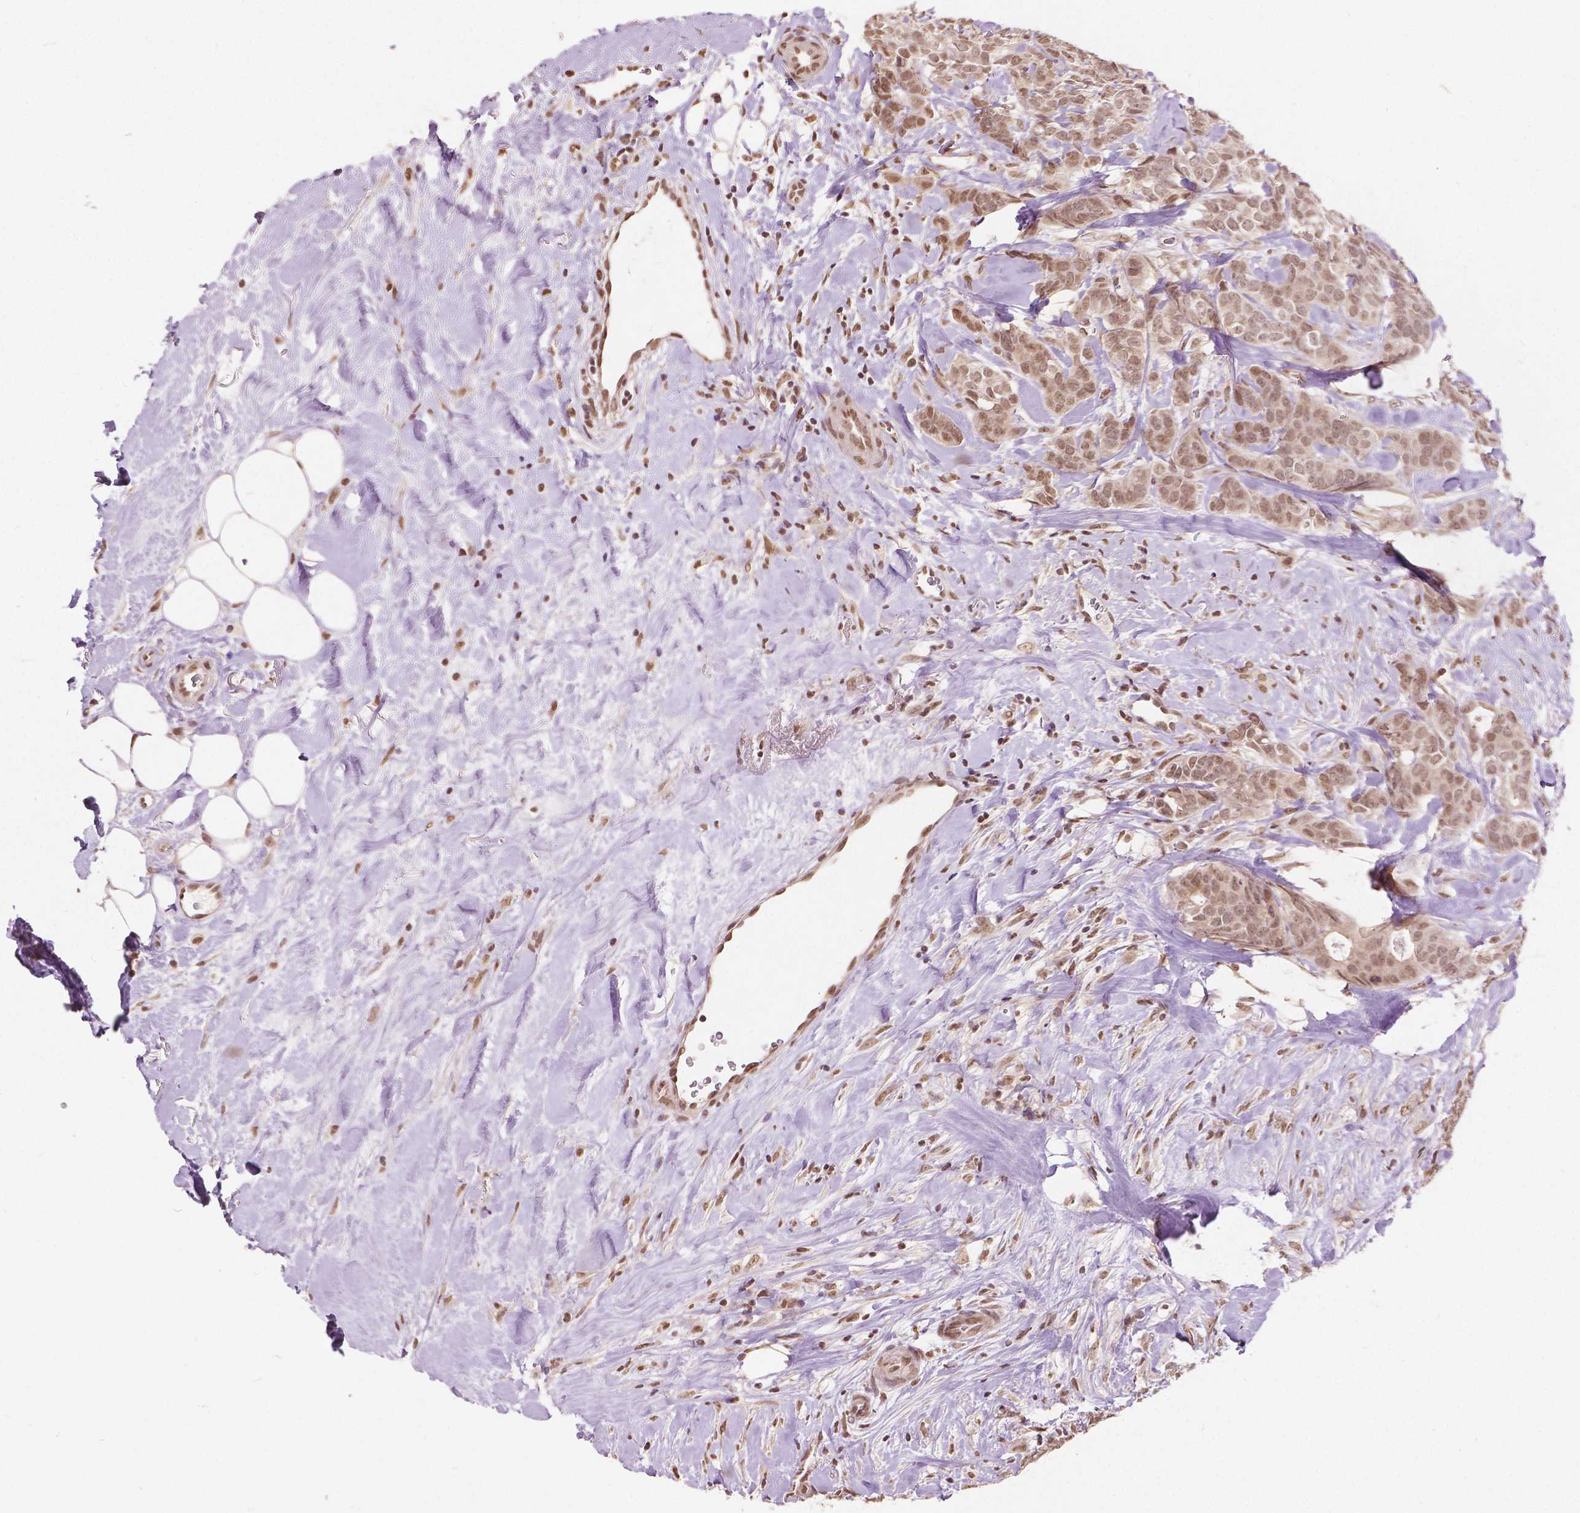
{"staining": {"intensity": "moderate", "quantity": ">75%", "location": "nuclear"}, "tissue": "breast cancer", "cell_type": "Tumor cells", "image_type": "cancer", "snomed": [{"axis": "morphology", "description": "Duct carcinoma"}, {"axis": "topography", "description": "Breast"}], "caption": "Immunohistochemical staining of invasive ductal carcinoma (breast) exhibits medium levels of moderate nuclear staining in approximately >75% of tumor cells. The protein of interest is stained brown, and the nuclei are stained in blue (DAB (3,3'-diaminobenzidine) IHC with brightfield microscopy, high magnification).", "gene": "HOXA10", "patient": {"sex": "female", "age": 84}}